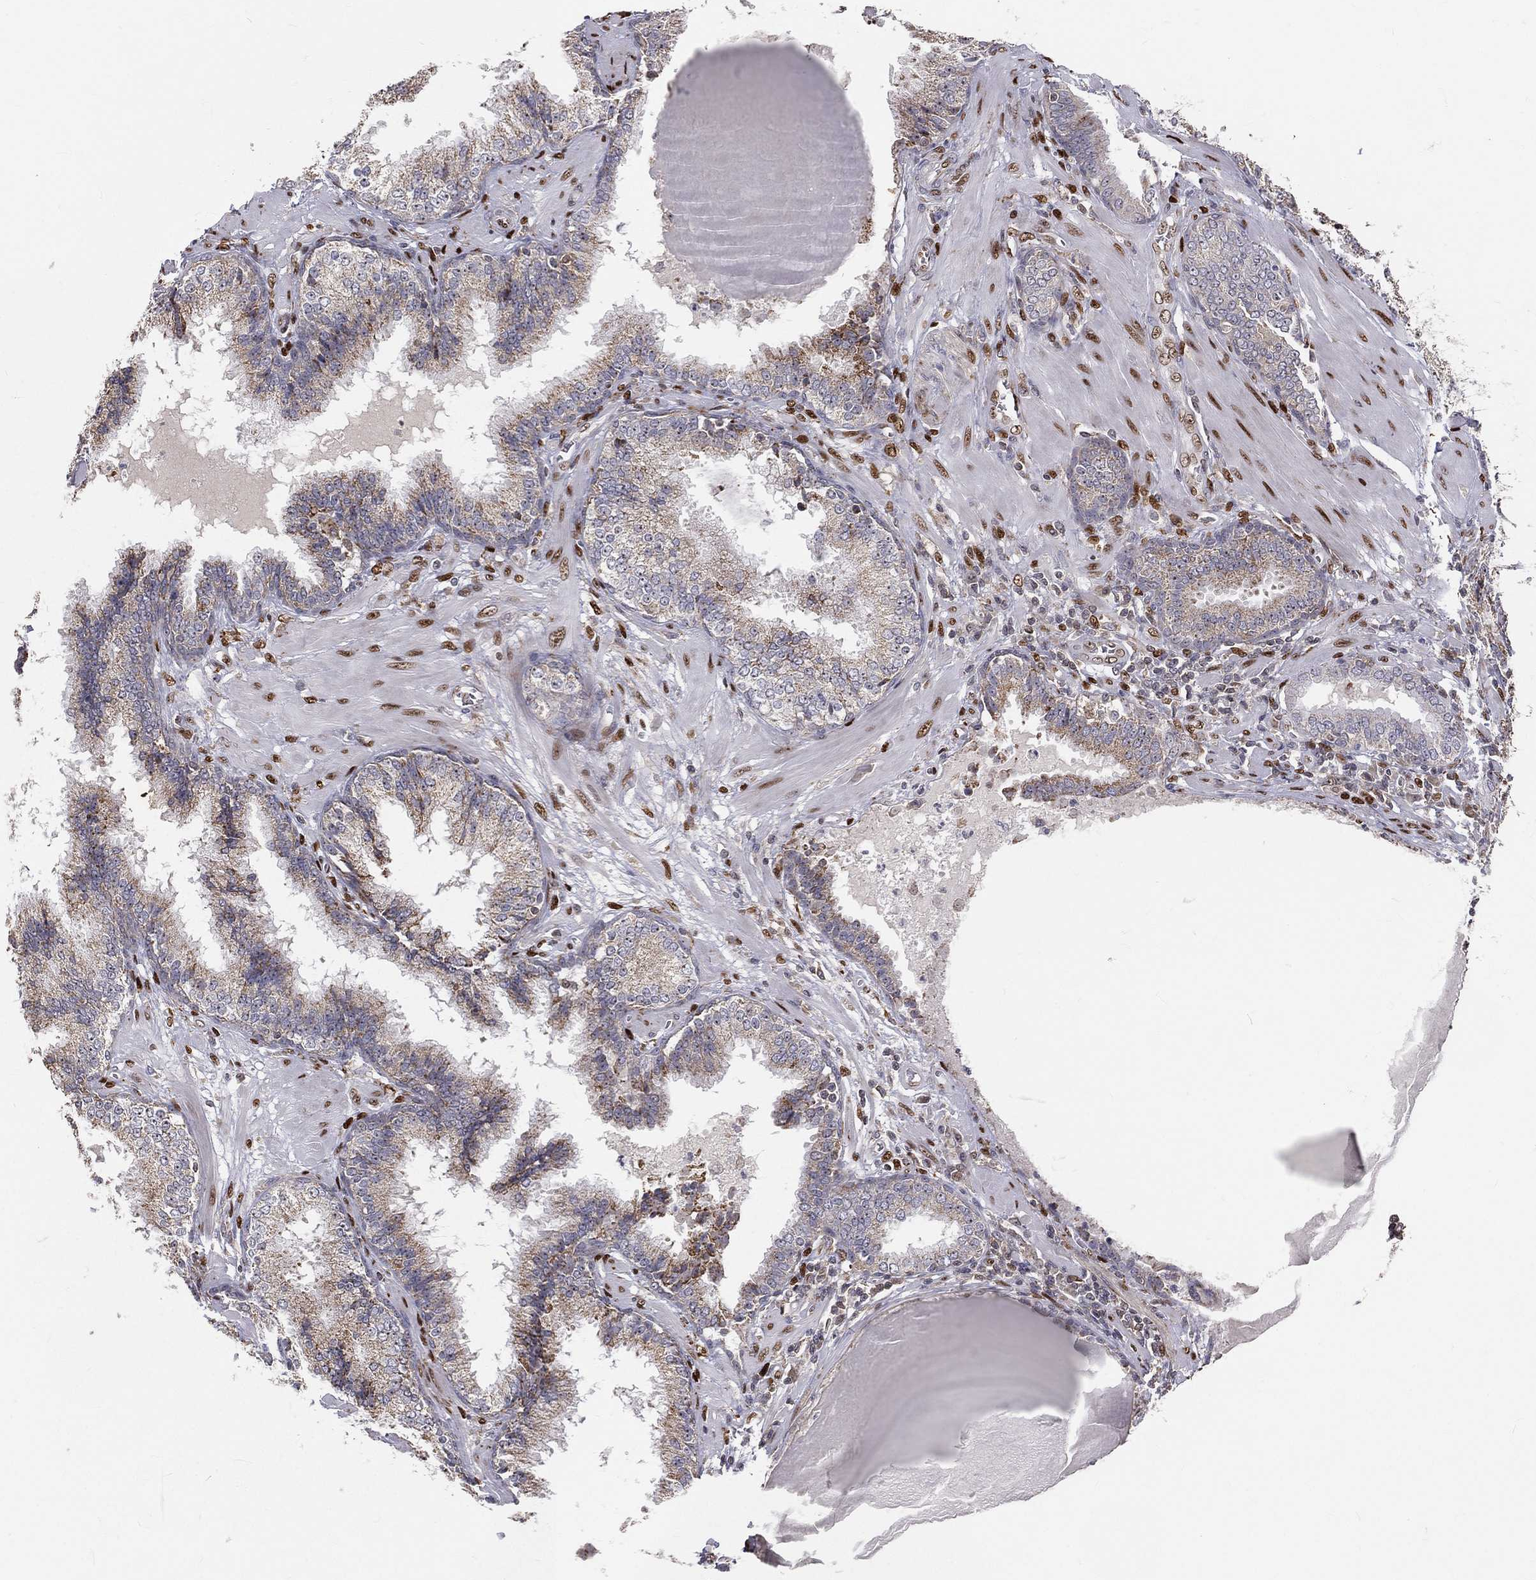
{"staining": {"intensity": "moderate", "quantity": "<25%", "location": "cytoplasmic/membranous"}, "tissue": "prostate cancer", "cell_type": "Tumor cells", "image_type": "cancer", "snomed": [{"axis": "morphology", "description": "Adenocarcinoma, NOS"}, {"axis": "topography", "description": "Prostate"}], "caption": "Moderate cytoplasmic/membranous staining for a protein is present in approximately <25% of tumor cells of adenocarcinoma (prostate) using immunohistochemistry (IHC).", "gene": "ZEB1", "patient": {"sex": "male", "age": 57}}